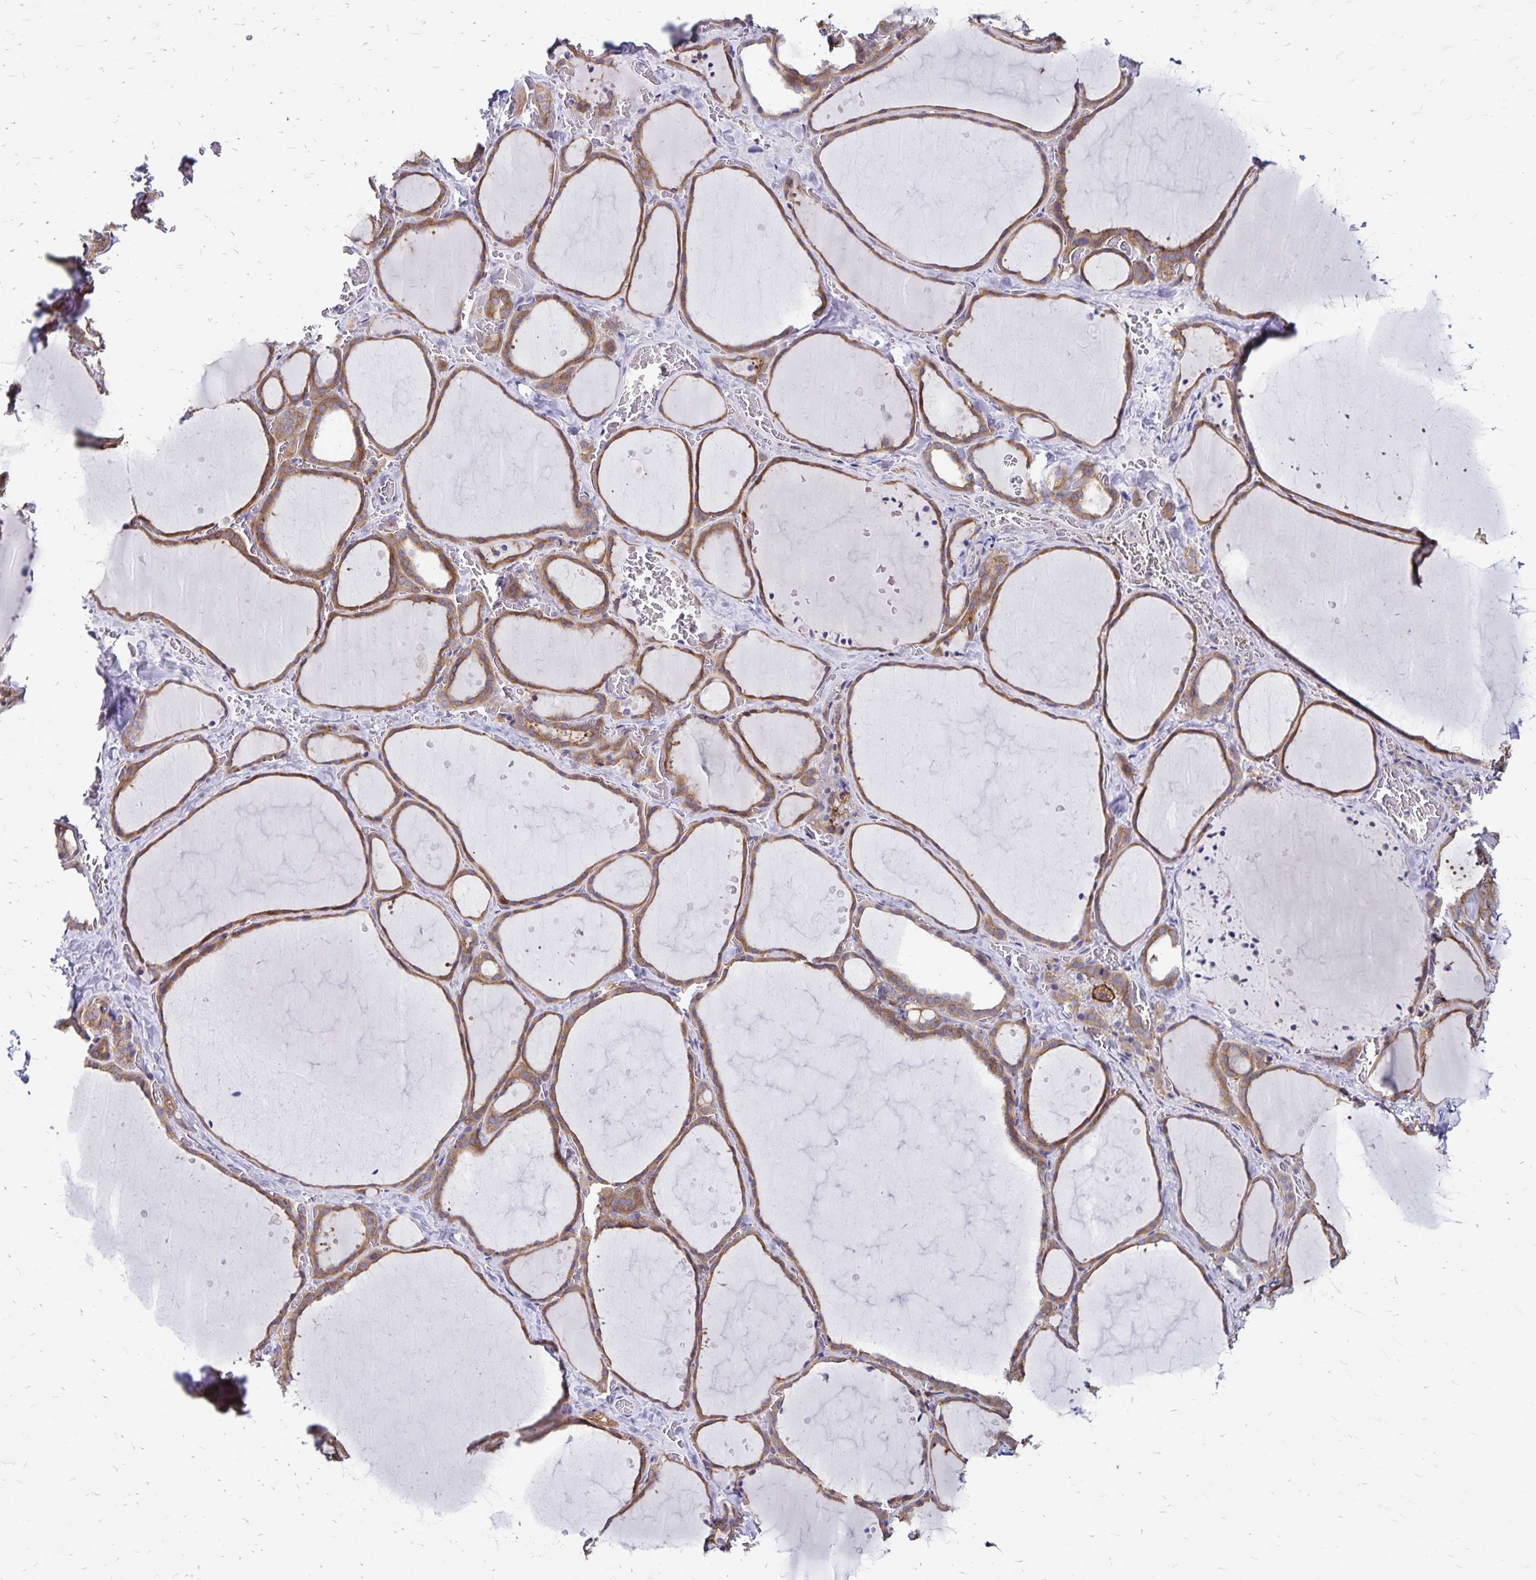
{"staining": {"intensity": "moderate", "quantity": "25%-75%", "location": "cytoplasmic/membranous"}, "tissue": "thyroid gland", "cell_type": "Glandular cells", "image_type": "normal", "snomed": [{"axis": "morphology", "description": "Normal tissue, NOS"}, {"axis": "topography", "description": "Thyroid gland"}], "caption": "Moderate cytoplasmic/membranous expression is seen in approximately 25%-75% of glandular cells in benign thyroid gland.", "gene": "TNS3", "patient": {"sex": "female", "age": 36}}